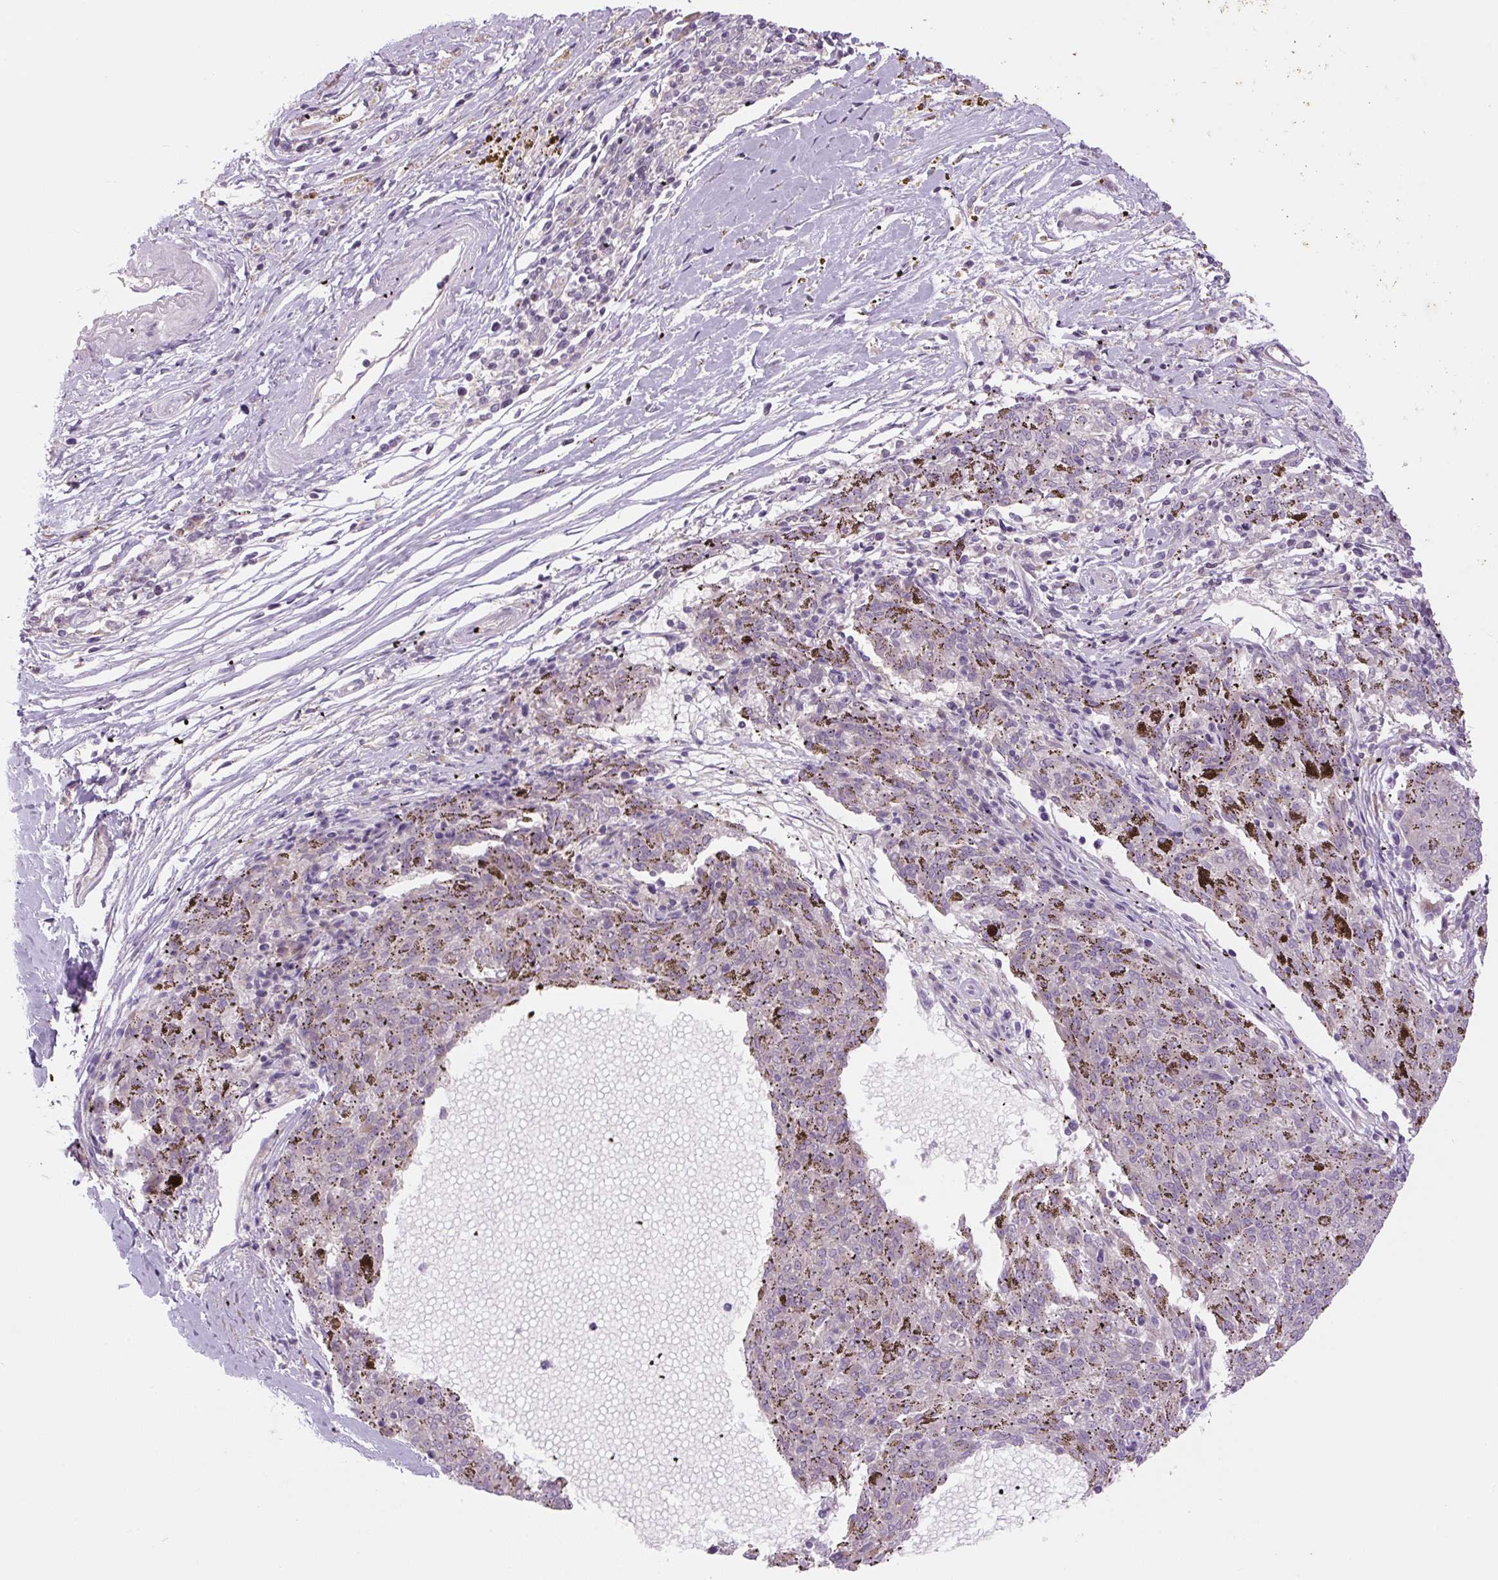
{"staining": {"intensity": "negative", "quantity": "none", "location": "none"}, "tissue": "melanoma", "cell_type": "Tumor cells", "image_type": "cancer", "snomed": [{"axis": "morphology", "description": "Malignant melanoma, NOS"}, {"axis": "topography", "description": "Skin"}], "caption": "Tumor cells show no significant staining in malignant melanoma.", "gene": "TMEM100", "patient": {"sex": "female", "age": 72}}